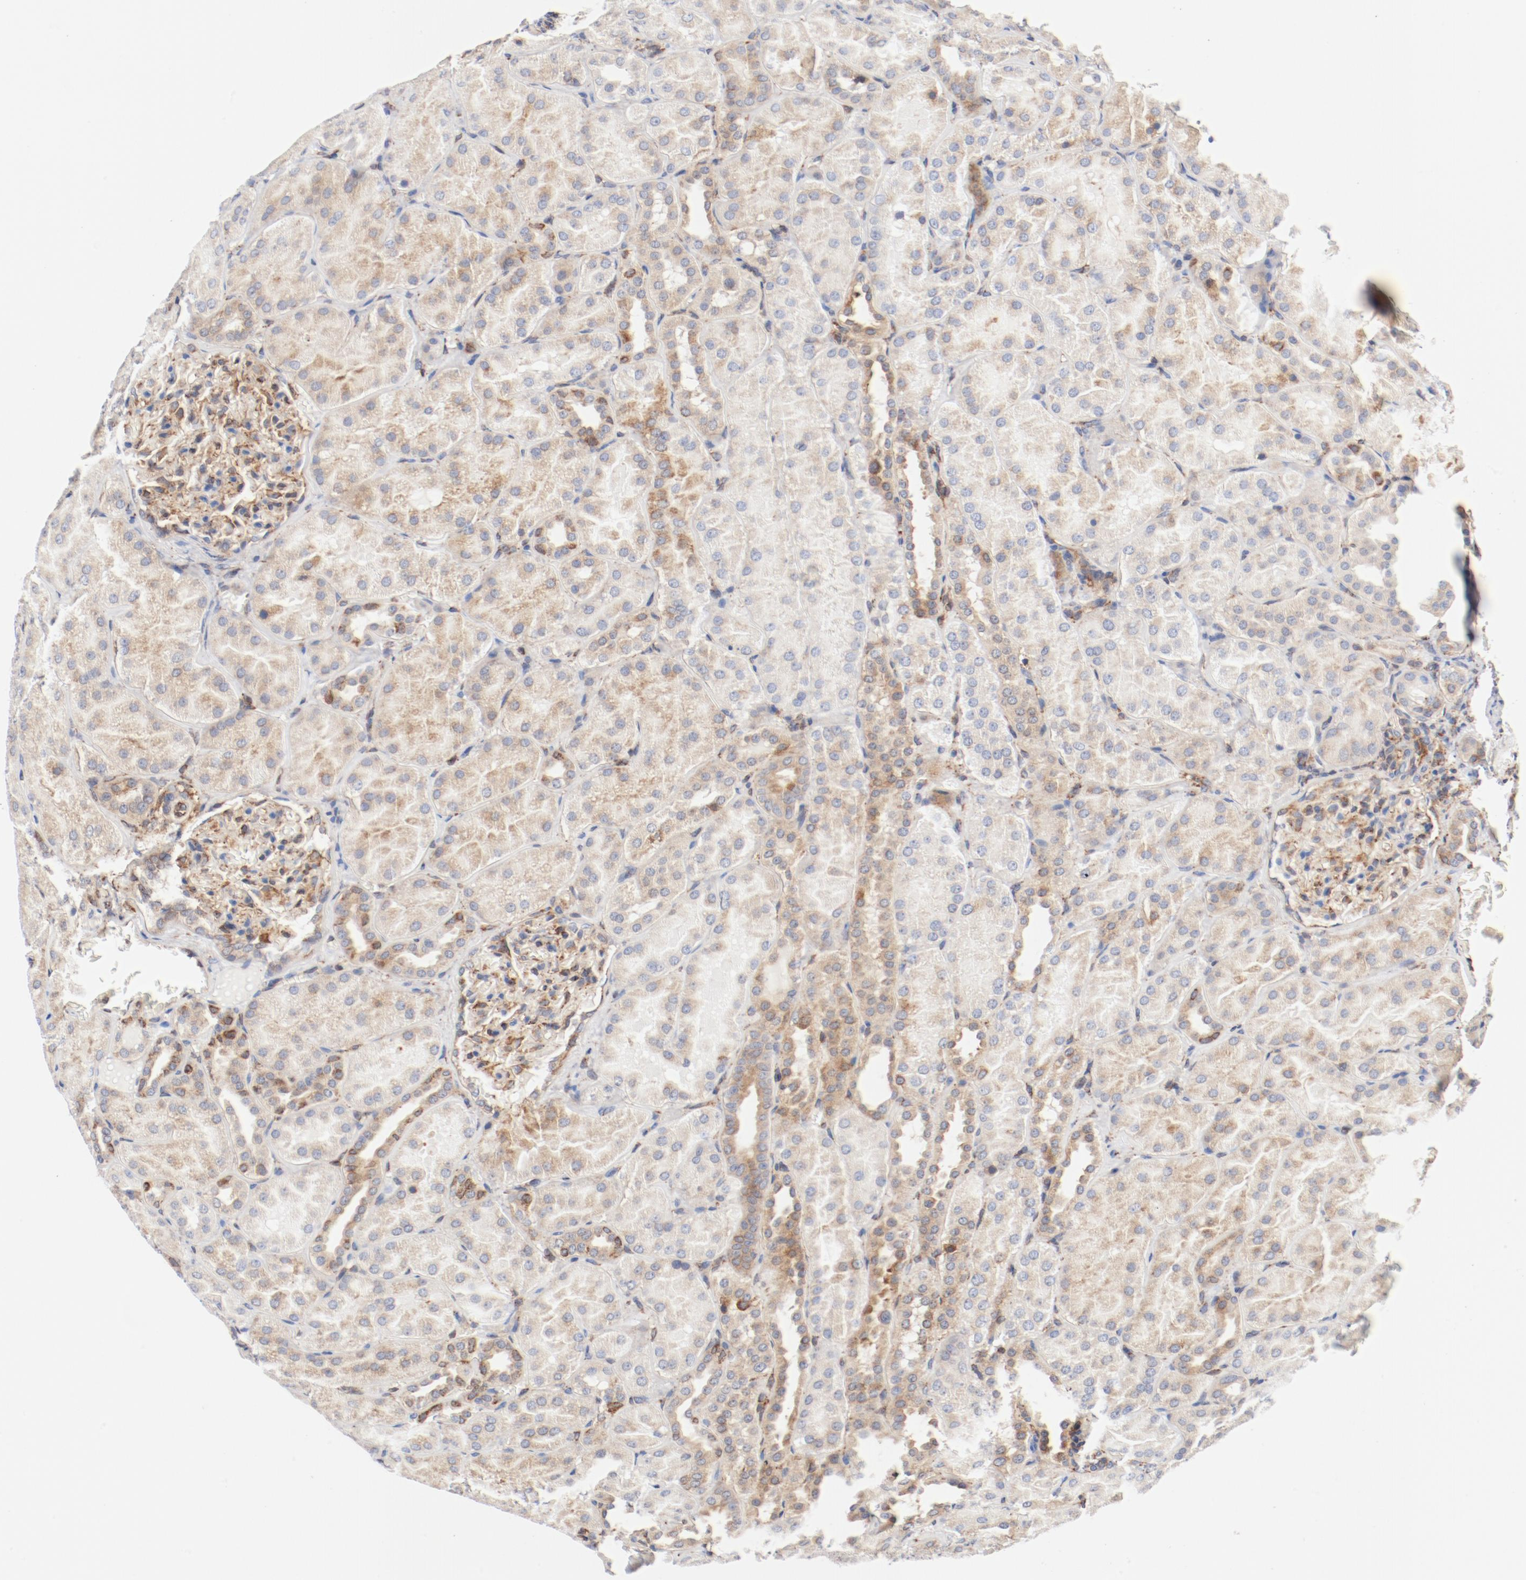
{"staining": {"intensity": "moderate", "quantity": ">75%", "location": "cytoplasmic/membranous"}, "tissue": "kidney", "cell_type": "Cells in glomeruli", "image_type": "normal", "snomed": [{"axis": "morphology", "description": "Normal tissue, NOS"}, {"axis": "topography", "description": "Kidney"}], "caption": "Moderate cytoplasmic/membranous protein expression is seen in approximately >75% of cells in glomeruli in kidney.", "gene": "PDPK1", "patient": {"sex": "male", "age": 28}}